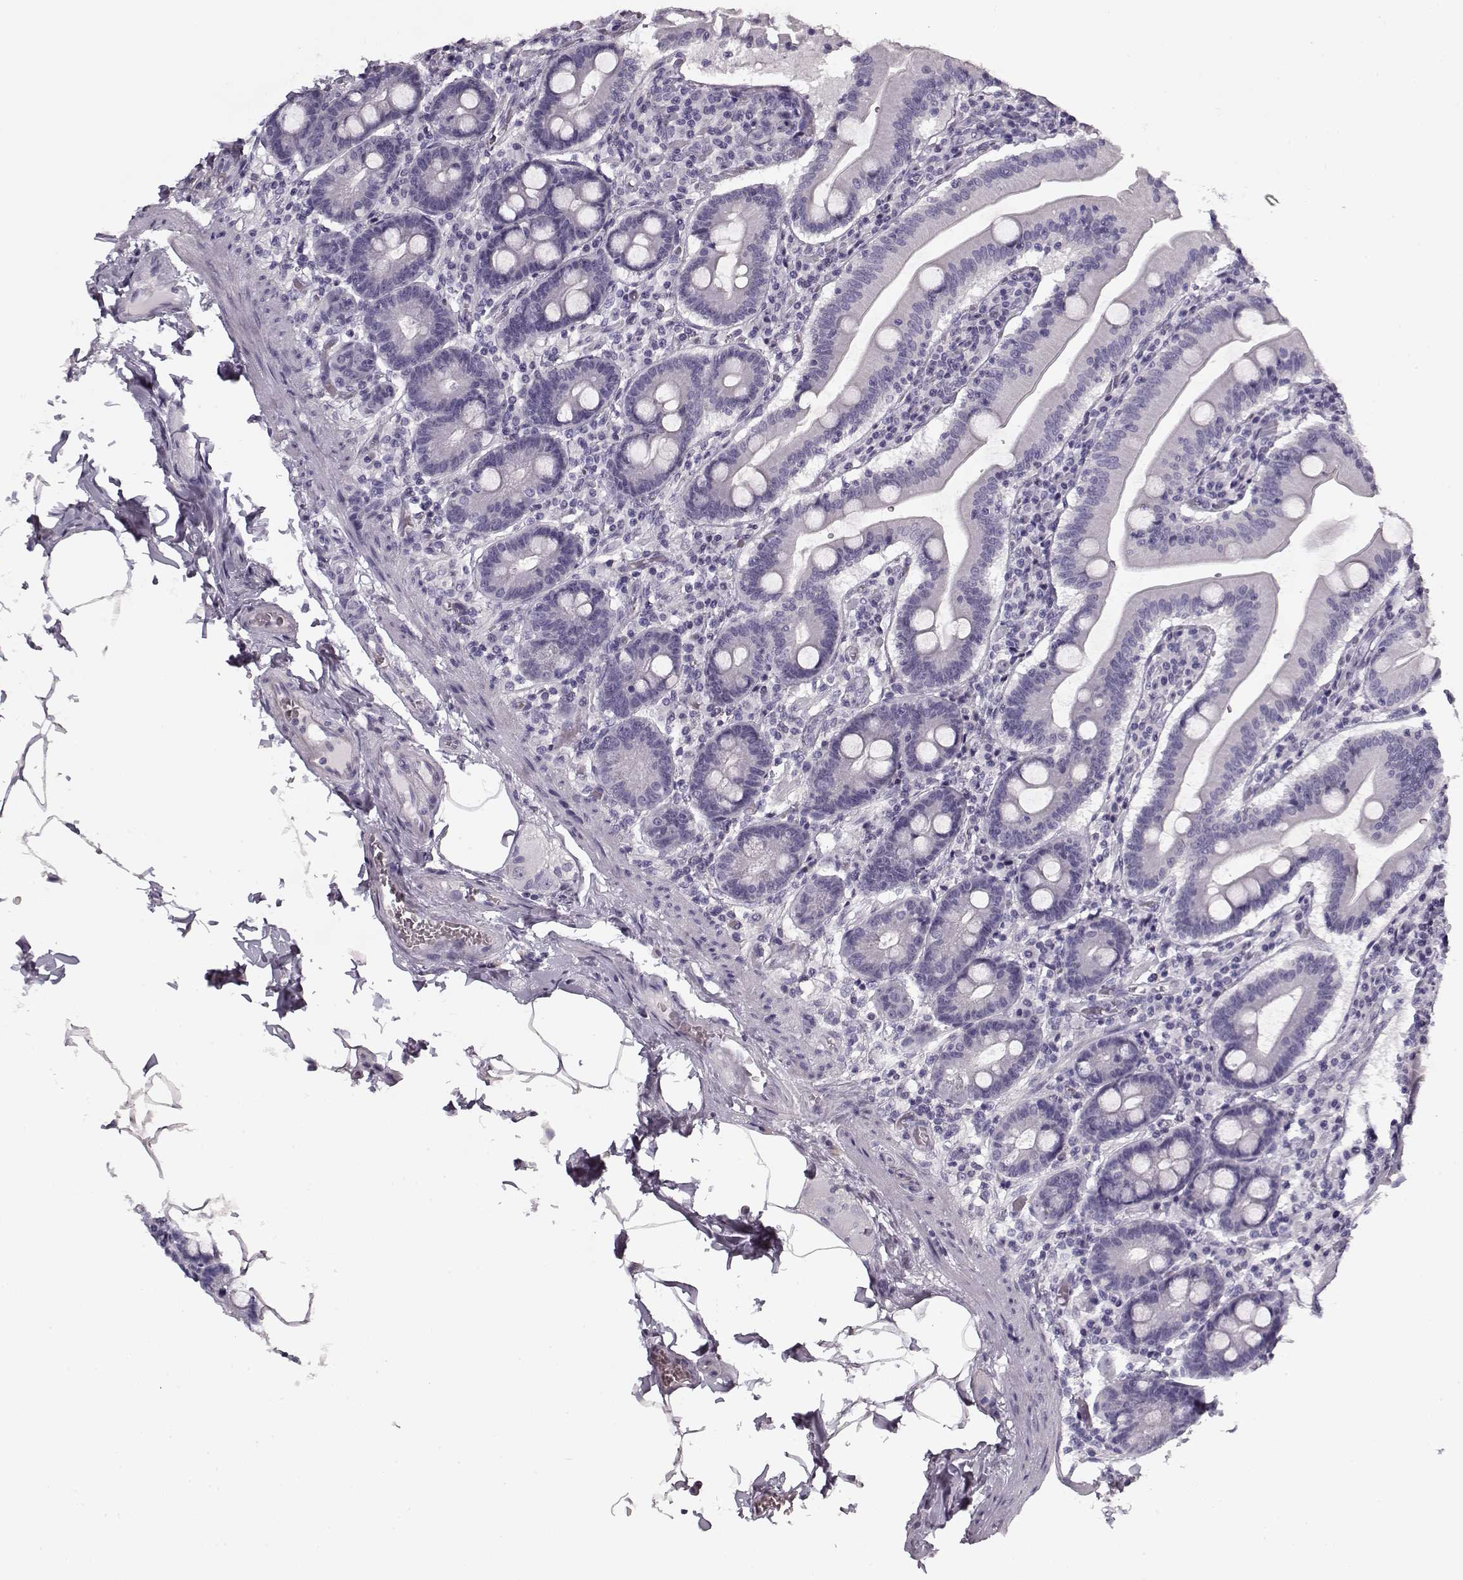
{"staining": {"intensity": "negative", "quantity": "none", "location": "none"}, "tissue": "small intestine", "cell_type": "Glandular cells", "image_type": "normal", "snomed": [{"axis": "morphology", "description": "Normal tissue, NOS"}, {"axis": "topography", "description": "Small intestine"}], "caption": "A high-resolution image shows immunohistochemistry (IHC) staining of normal small intestine, which demonstrates no significant expression in glandular cells. (DAB IHC with hematoxylin counter stain).", "gene": "PNMT", "patient": {"sex": "male", "age": 37}}